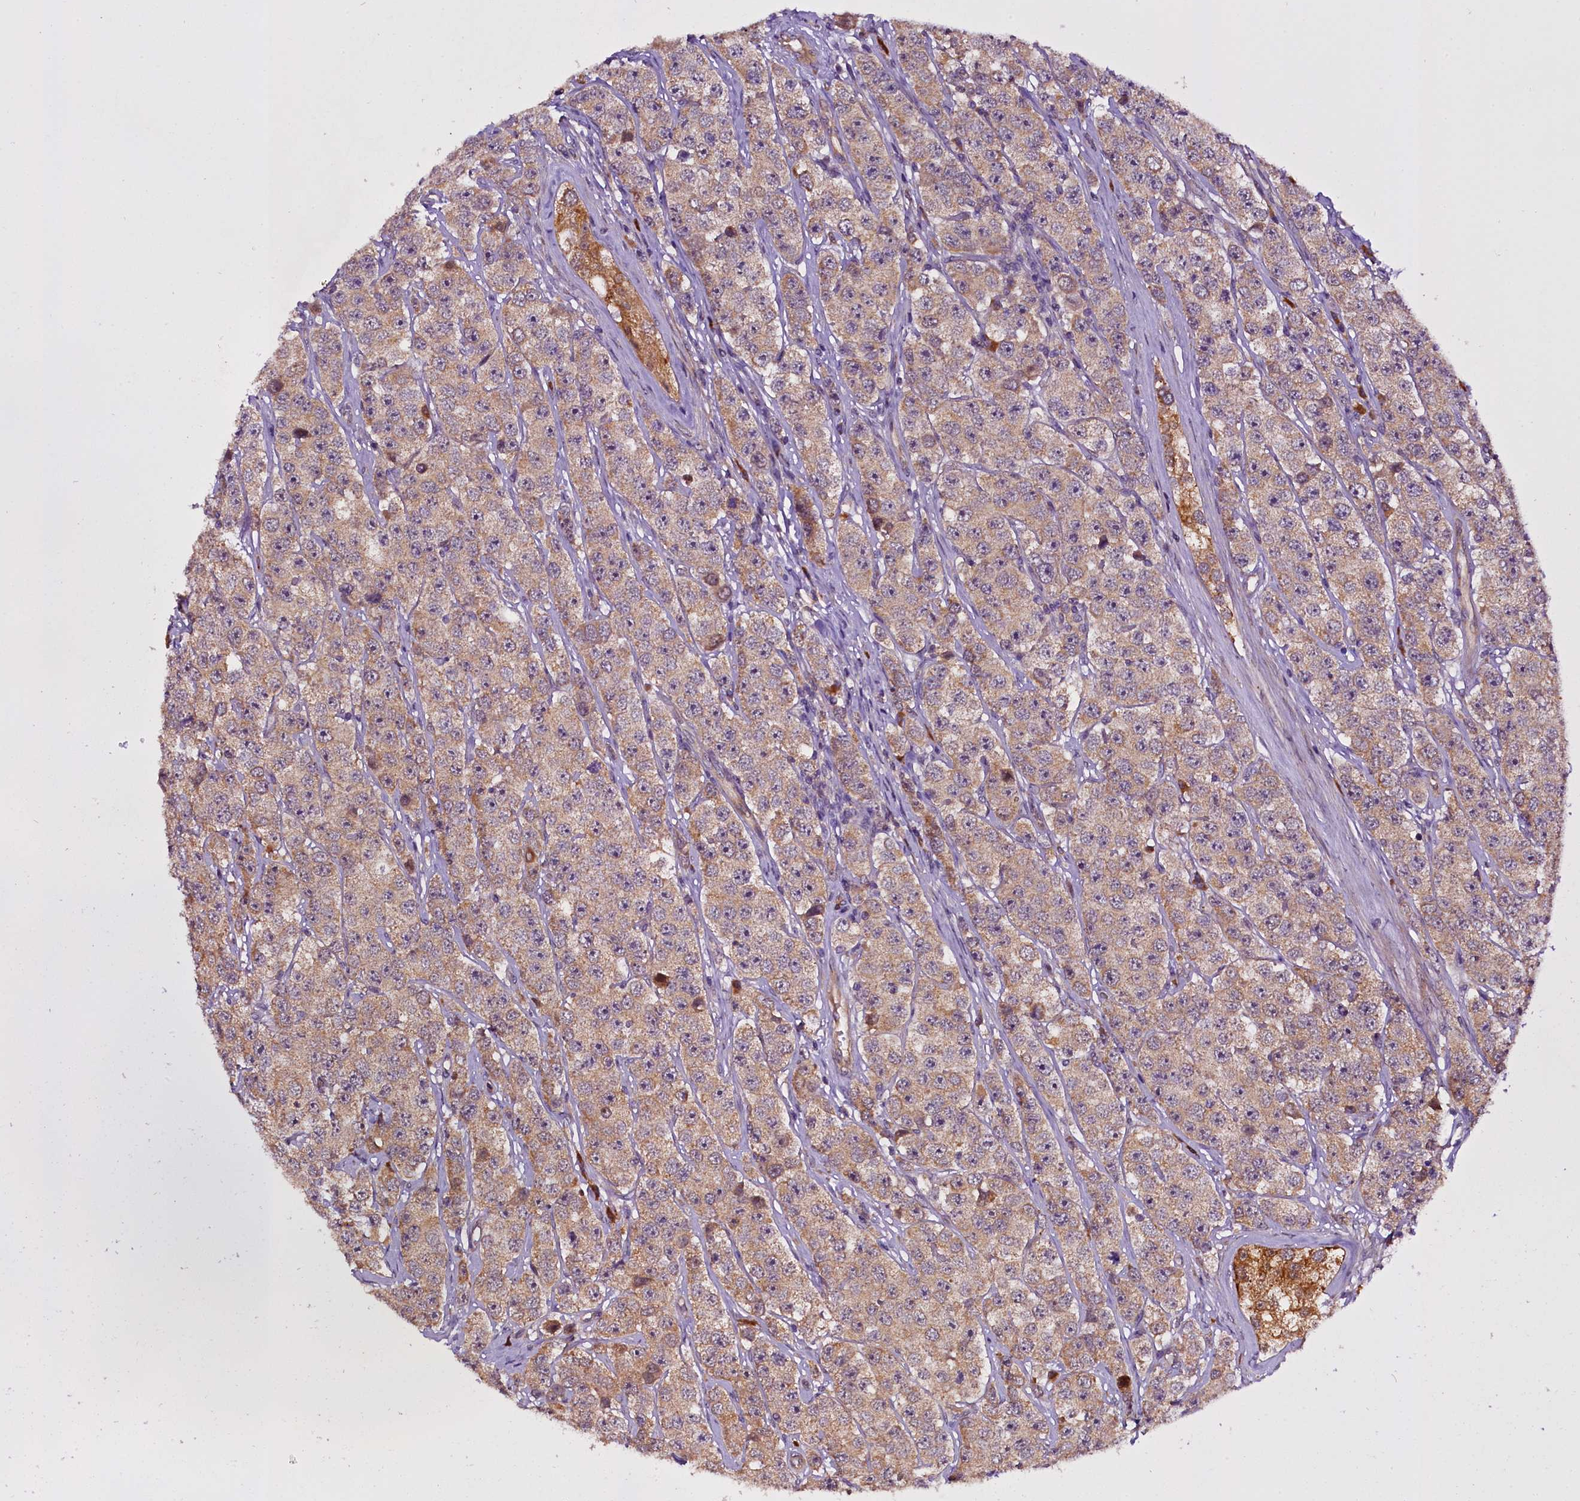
{"staining": {"intensity": "weak", "quantity": "25%-75%", "location": "cytoplasmic/membranous"}, "tissue": "testis cancer", "cell_type": "Tumor cells", "image_type": "cancer", "snomed": [{"axis": "morphology", "description": "Seminoma, NOS"}, {"axis": "topography", "description": "Testis"}], "caption": "DAB (3,3'-diaminobenzidine) immunohistochemical staining of seminoma (testis) shows weak cytoplasmic/membranous protein positivity in about 25%-75% of tumor cells.", "gene": "RPUSD2", "patient": {"sex": "male", "age": 28}}